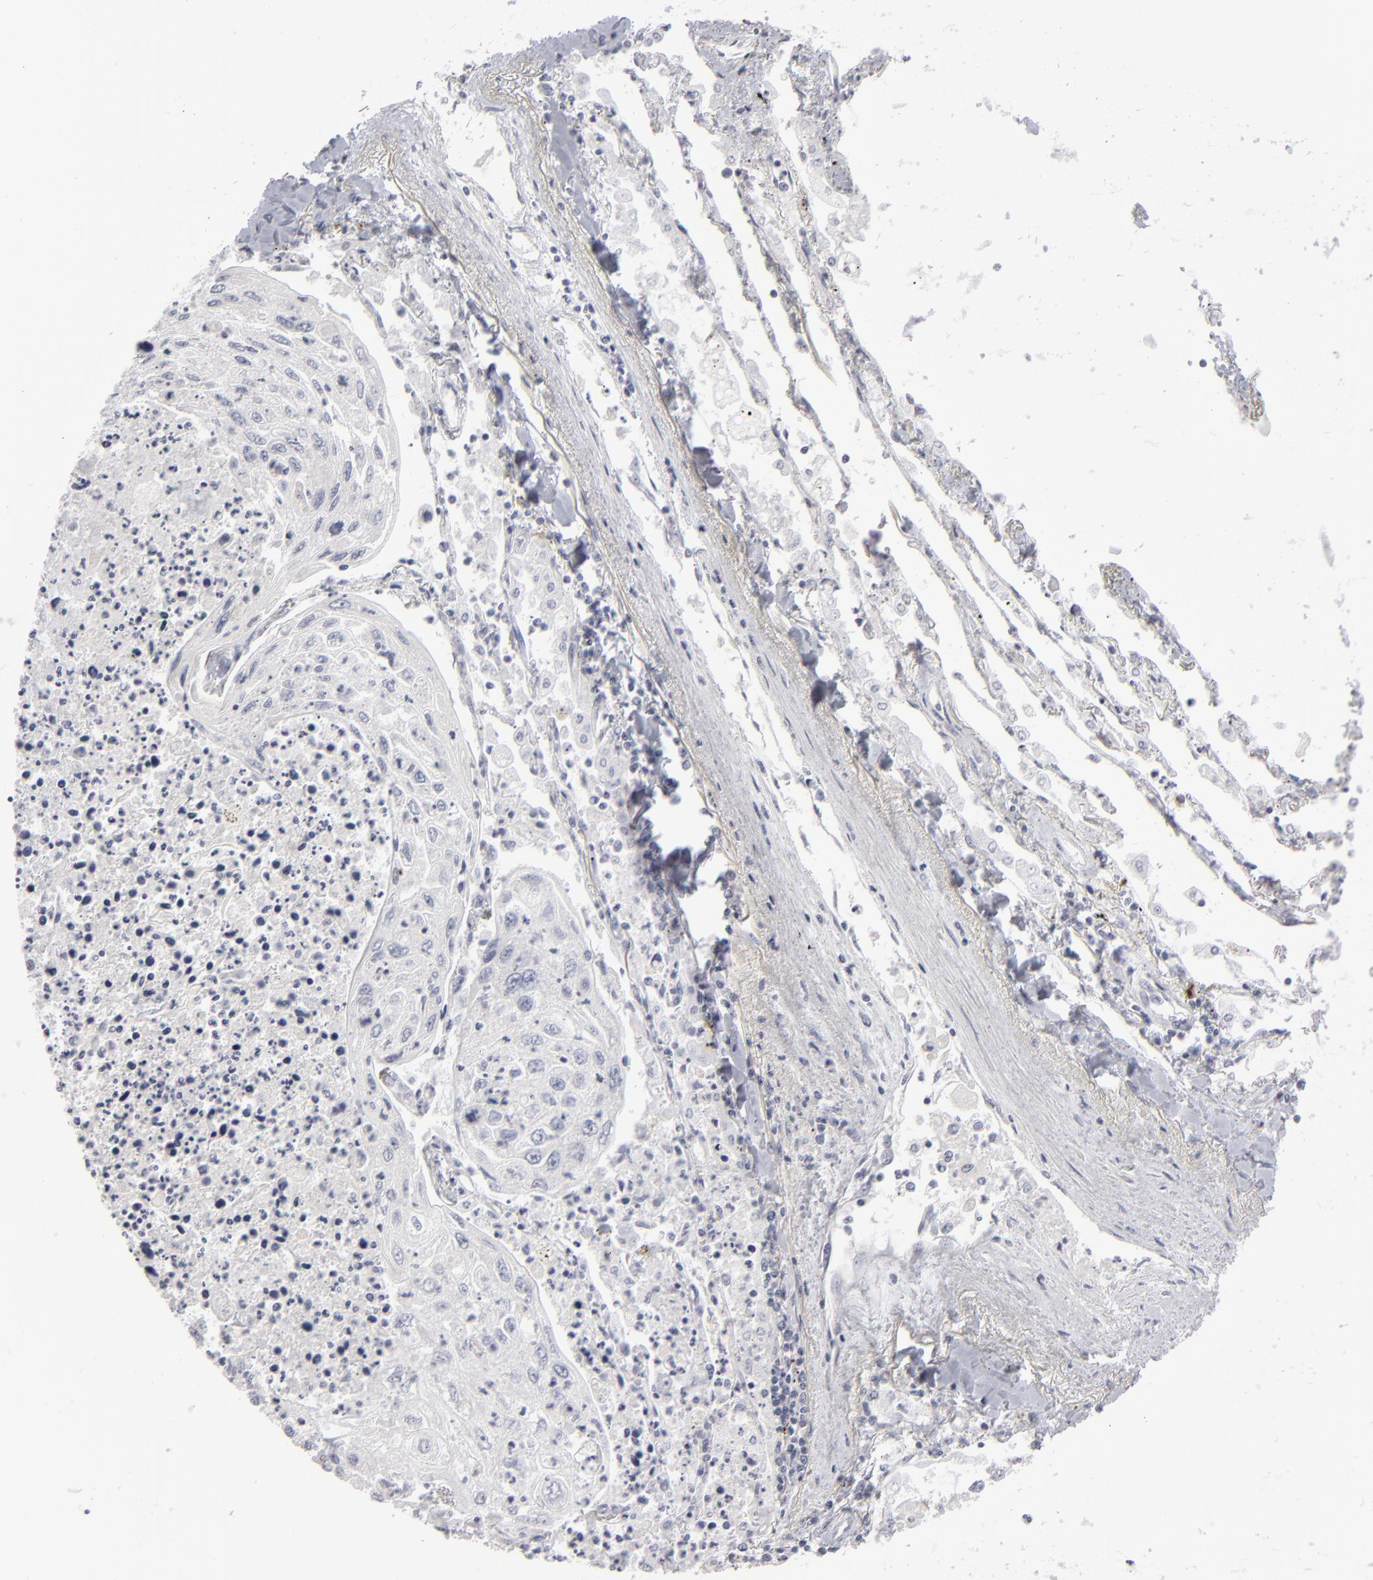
{"staining": {"intensity": "negative", "quantity": "none", "location": "none"}, "tissue": "lung cancer", "cell_type": "Tumor cells", "image_type": "cancer", "snomed": [{"axis": "morphology", "description": "Squamous cell carcinoma, NOS"}, {"axis": "topography", "description": "Lung"}], "caption": "Tumor cells are negative for brown protein staining in lung cancer (squamous cell carcinoma).", "gene": "KIAA1210", "patient": {"sex": "male", "age": 75}}